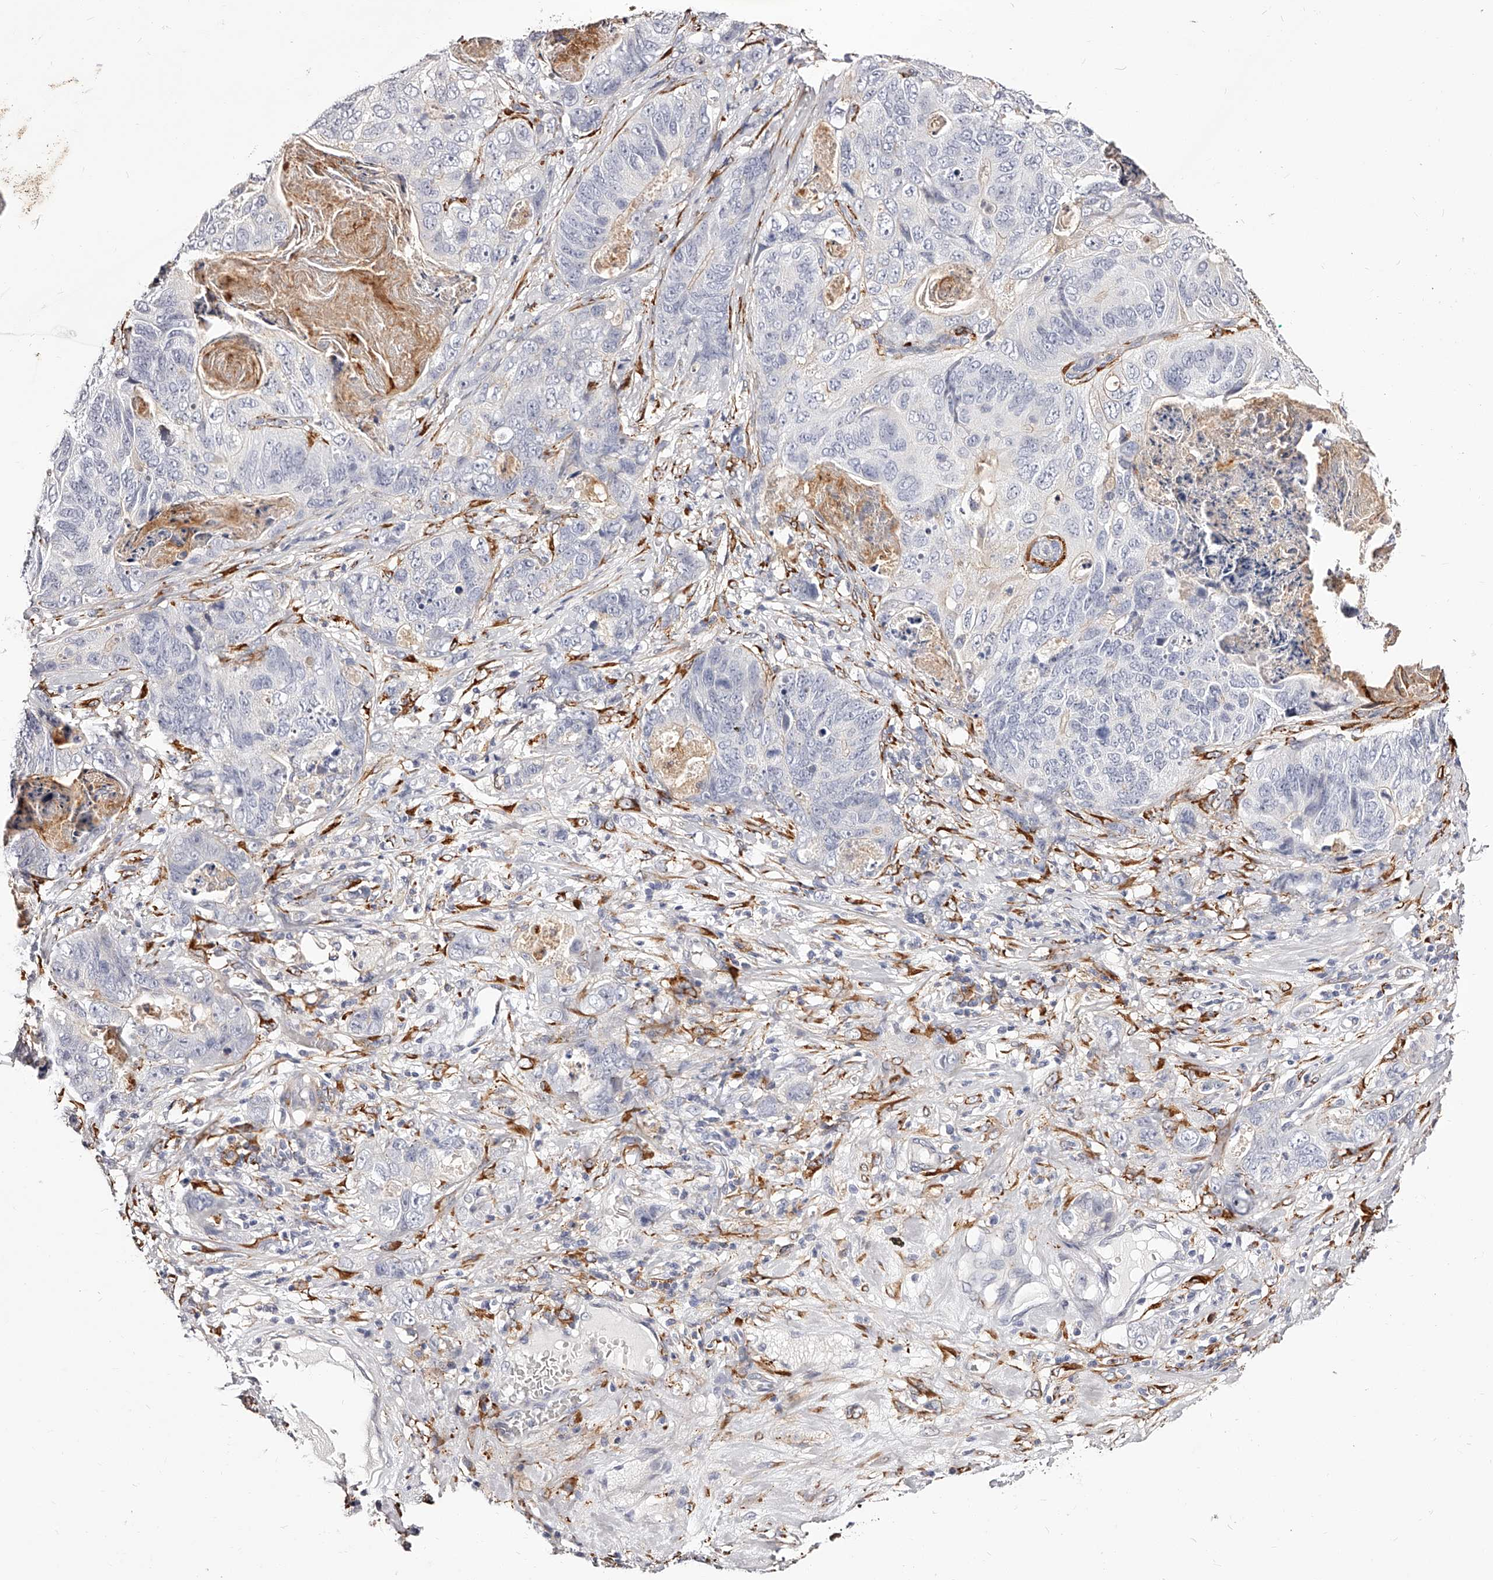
{"staining": {"intensity": "negative", "quantity": "none", "location": "none"}, "tissue": "stomach cancer", "cell_type": "Tumor cells", "image_type": "cancer", "snomed": [{"axis": "morphology", "description": "Normal tissue, NOS"}, {"axis": "morphology", "description": "Adenocarcinoma, NOS"}, {"axis": "topography", "description": "Stomach"}], "caption": "A histopathology image of stomach cancer (adenocarcinoma) stained for a protein reveals no brown staining in tumor cells.", "gene": "CD82", "patient": {"sex": "female", "age": 89}}